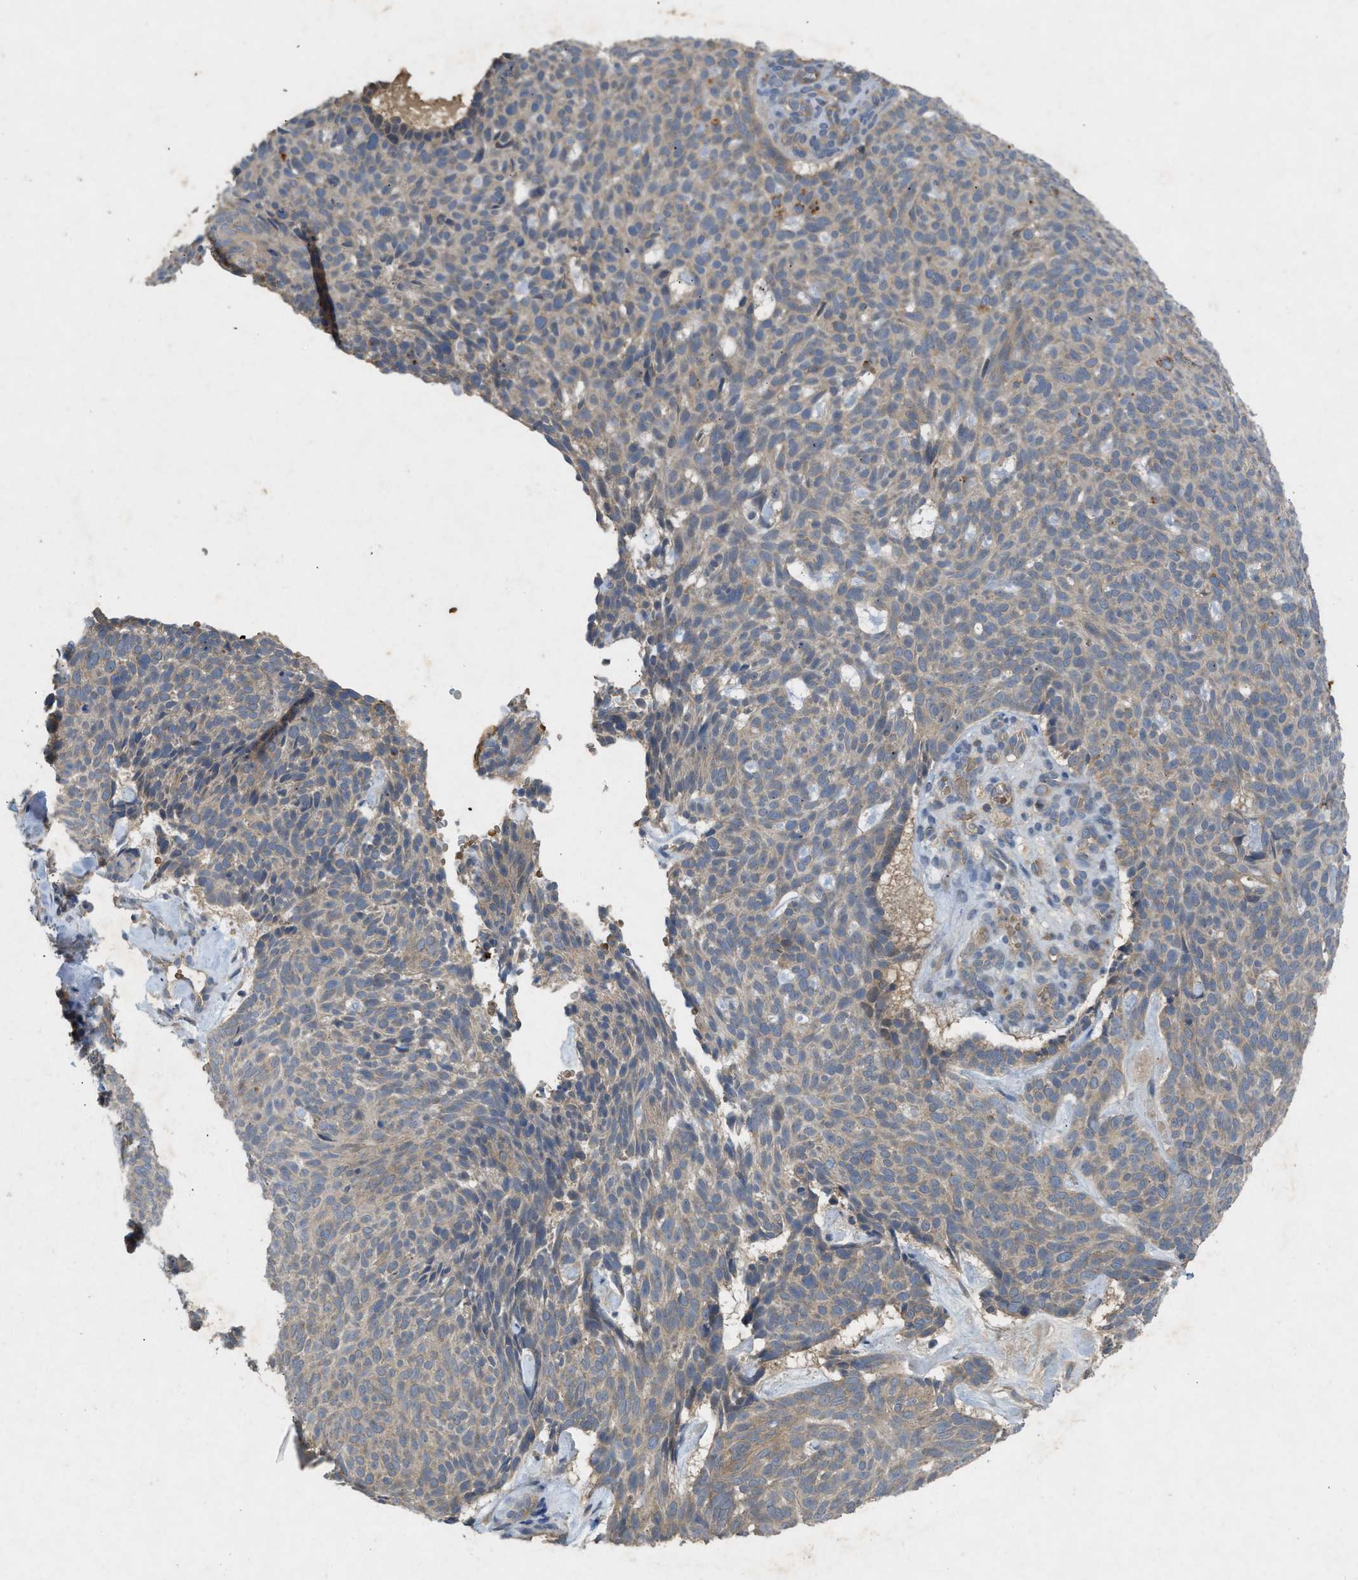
{"staining": {"intensity": "negative", "quantity": "none", "location": "none"}, "tissue": "skin cancer", "cell_type": "Tumor cells", "image_type": "cancer", "snomed": [{"axis": "morphology", "description": "Basal cell carcinoma"}, {"axis": "topography", "description": "Skin"}], "caption": "Immunohistochemistry image of human basal cell carcinoma (skin) stained for a protein (brown), which reveals no positivity in tumor cells. (DAB (3,3'-diaminobenzidine) immunohistochemistry (IHC), high magnification).", "gene": "PPP3CA", "patient": {"sex": "male", "age": 61}}